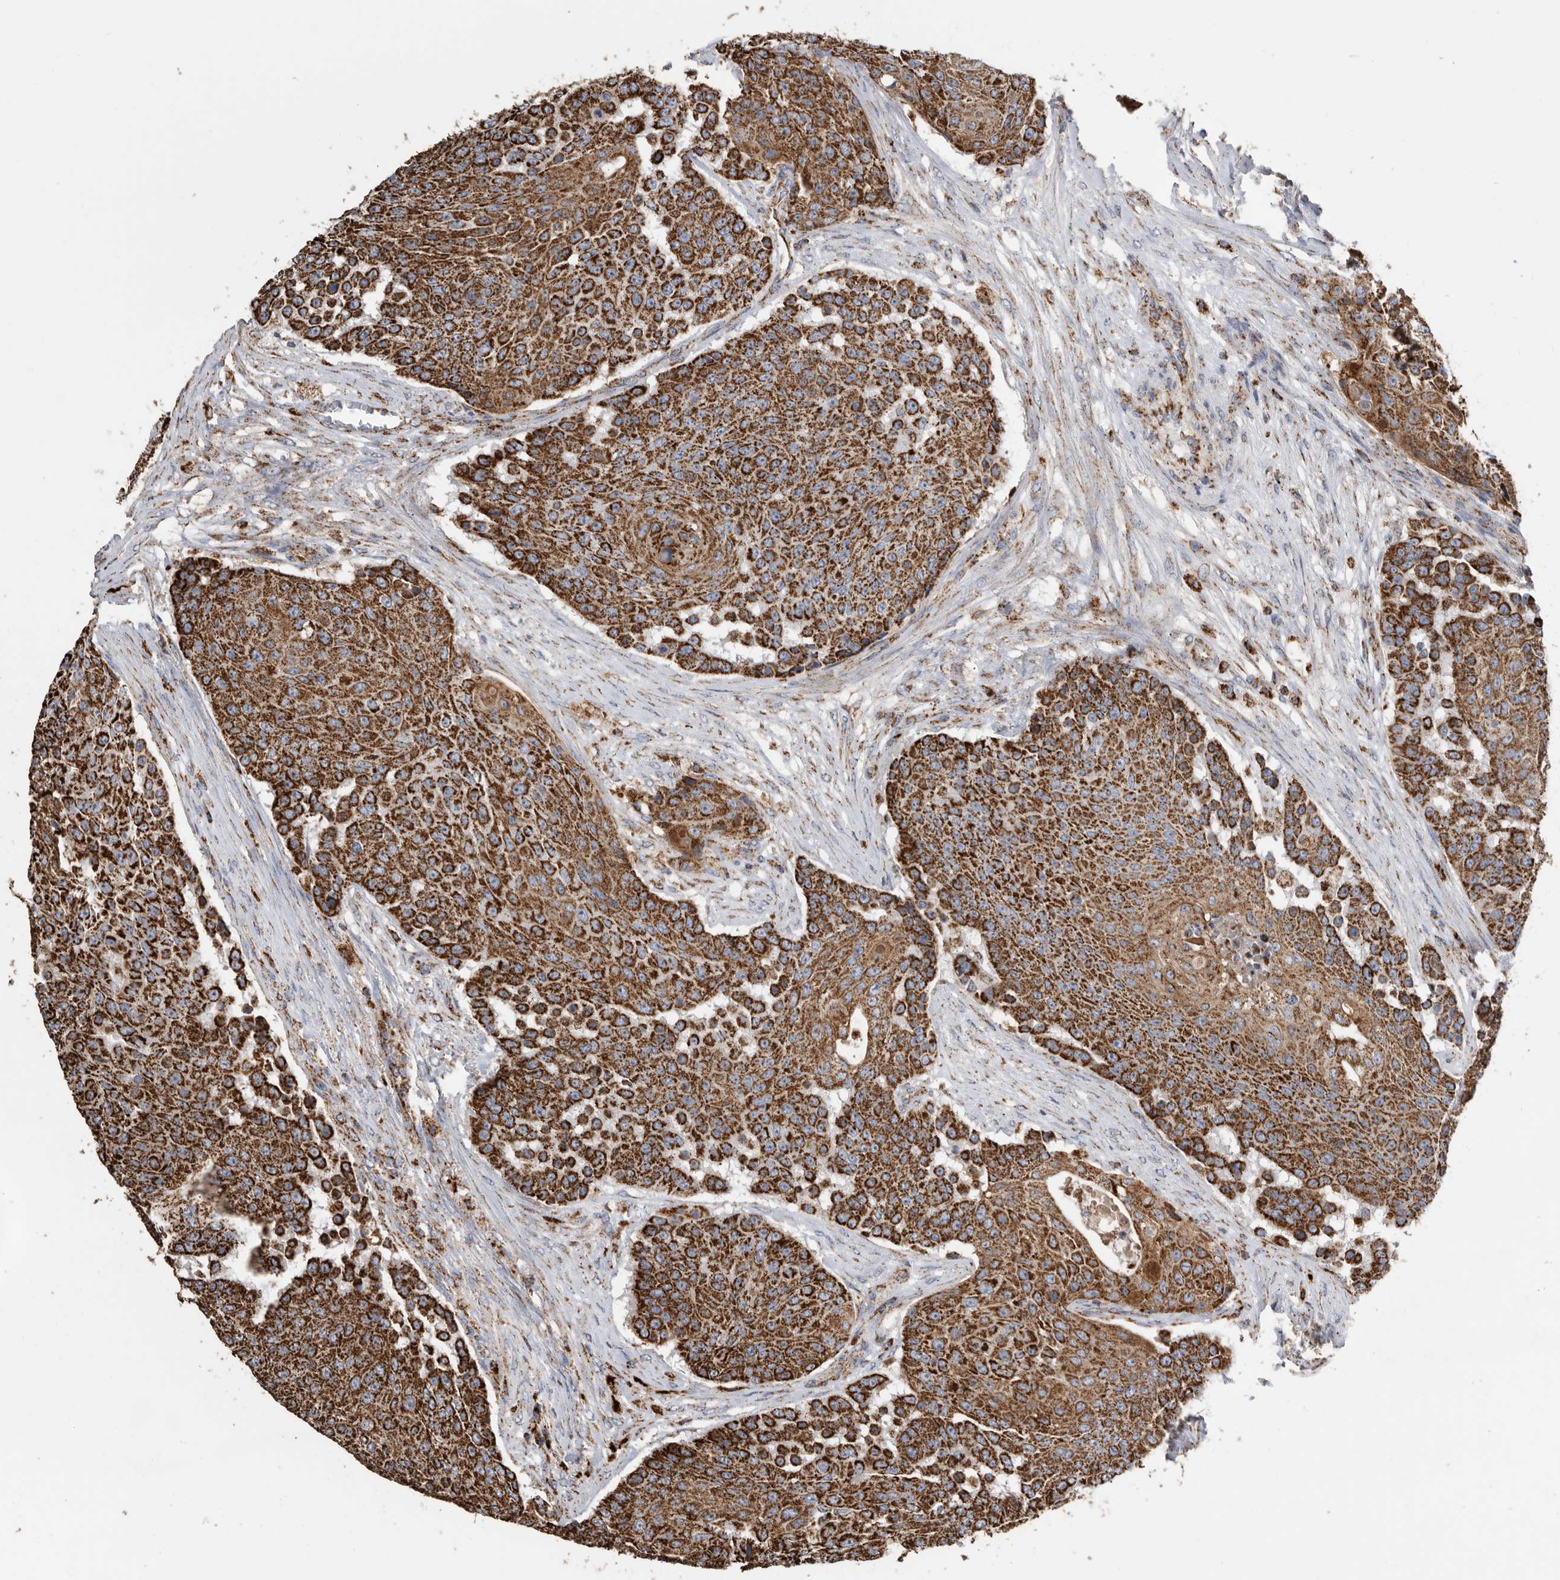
{"staining": {"intensity": "strong", "quantity": ">75%", "location": "cytoplasmic/membranous"}, "tissue": "urothelial cancer", "cell_type": "Tumor cells", "image_type": "cancer", "snomed": [{"axis": "morphology", "description": "Urothelial carcinoma, High grade"}, {"axis": "topography", "description": "Urinary bladder"}], "caption": "The image displays immunohistochemical staining of urothelial cancer. There is strong cytoplasmic/membranous positivity is identified in approximately >75% of tumor cells.", "gene": "WFDC1", "patient": {"sex": "female", "age": 63}}